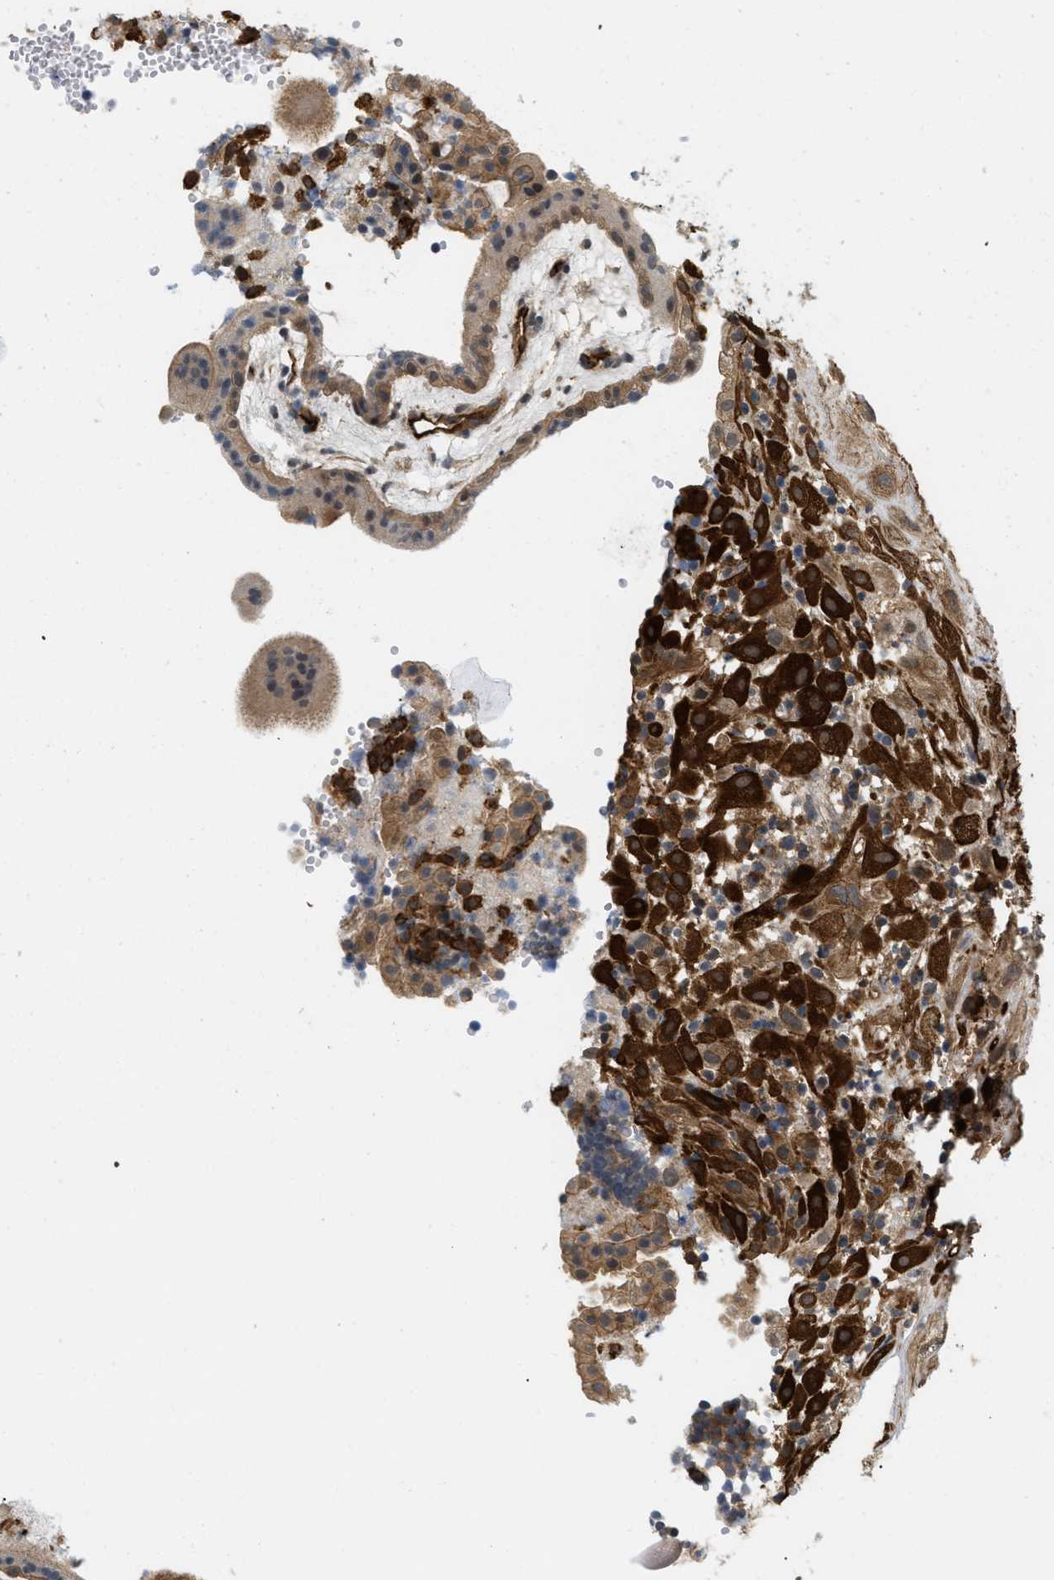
{"staining": {"intensity": "strong", "quantity": ">75%", "location": "cytoplasmic/membranous"}, "tissue": "placenta", "cell_type": "Decidual cells", "image_type": "normal", "snomed": [{"axis": "morphology", "description": "Normal tissue, NOS"}, {"axis": "topography", "description": "Placenta"}], "caption": "A high-resolution photomicrograph shows IHC staining of unremarkable placenta, which demonstrates strong cytoplasmic/membranous expression in approximately >75% of decidual cells.", "gene": "PALMD", "patient": {"sex": "female", "age": 18}}